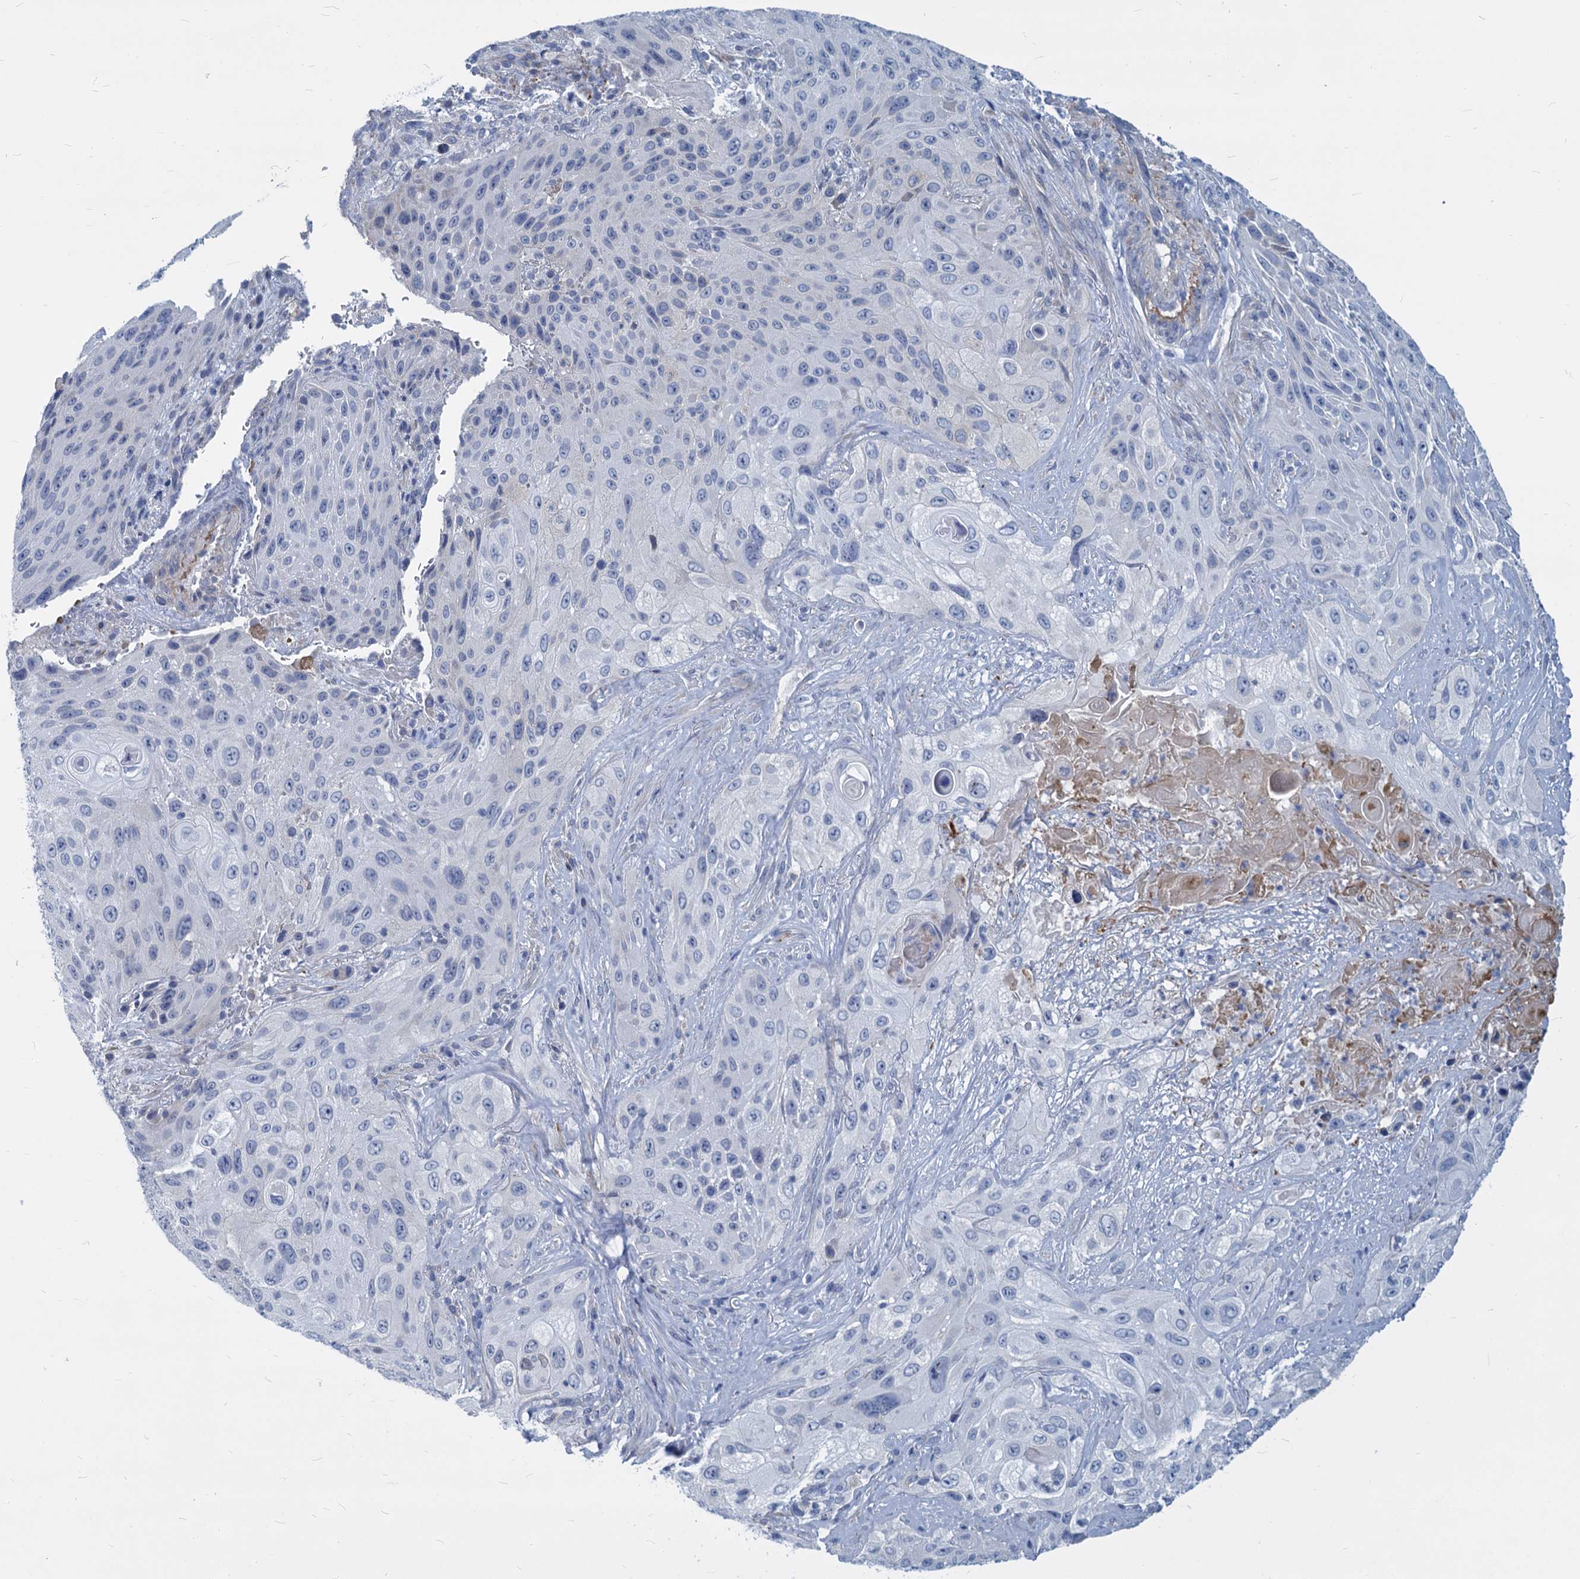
{"staining": {"intensity": "negative", "quantity": "none", "location": "none"}, "tissue": "cervical cancer", "cell_type": "Tumor cells", "image_type": "cancer", "snomed": [{"axis": "morphology", "description": "Squamous cell carcinoma, NOS"}, {"axis": "topography", "description": "Cervix"}], "caption": "Tumor cells show no significant expression in squamous cell carcinoma (cervical).", "gene": "GSTM3", "patient": {"sex": "female", "age": 42}}